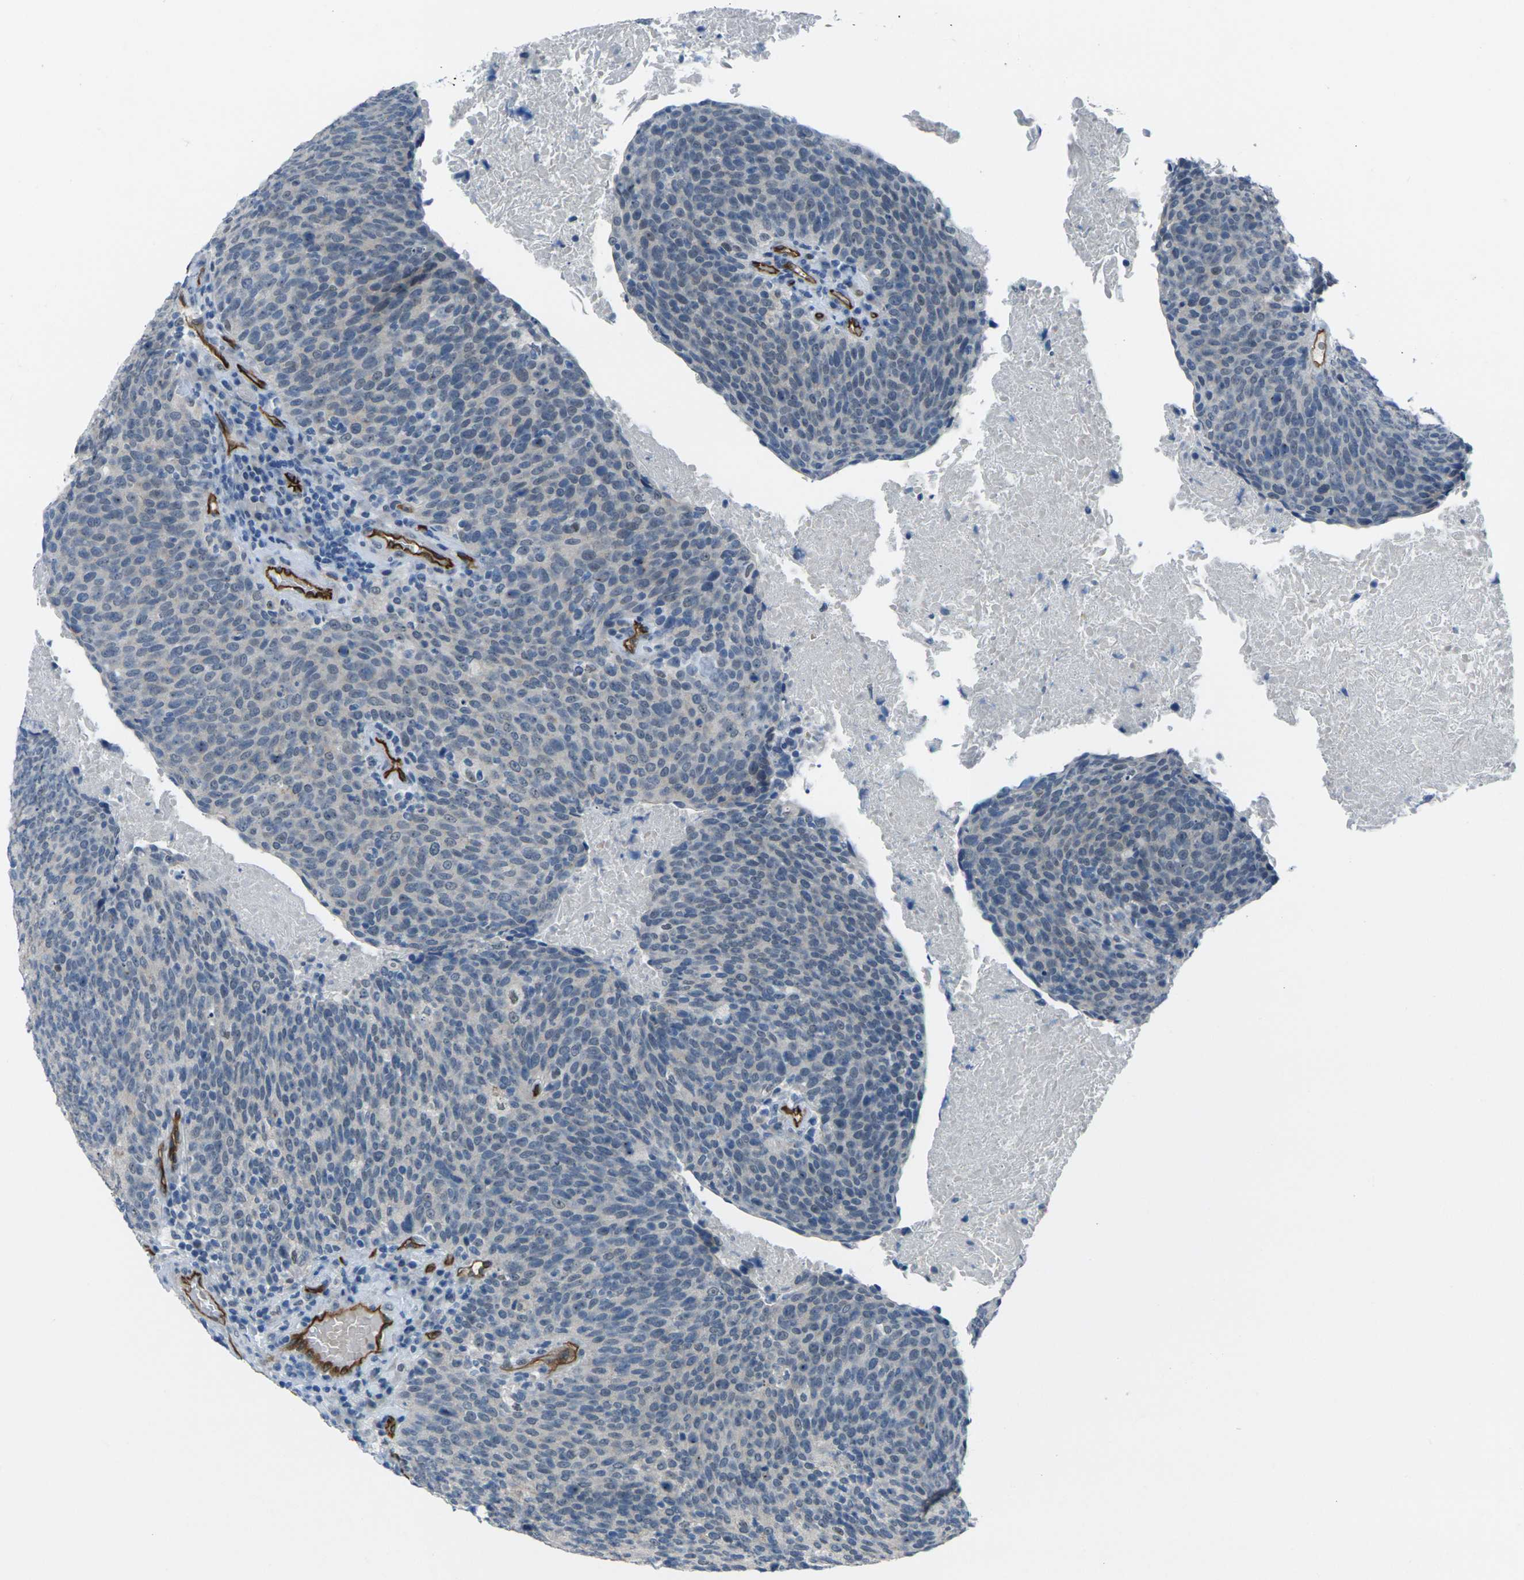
{"staining": {"intensity": "negative", "quantity": "none", "location": "none"}, "tissue": "head and neck cancer", "cell_type": "Tumor cells", "image_type": "cancer", "snomed": [{"axis": "morphology", "description": "Squamous cell carcinoma, NOS"}, {"axis": "morphology", "description": "Squamous cell carcinoma, metastatic, NOS"}, {"axis": "topography", "description": "Lymph node"}, {"axis": "topography", "description": "Head-Neck"}], "caption": "This is an IHC image of human head and neck metastatic squamous cell carcinoma. There is no expression in tumor cells.", "gene": "HSPA12B", "patient": {"sex": "male", "age": 62}}